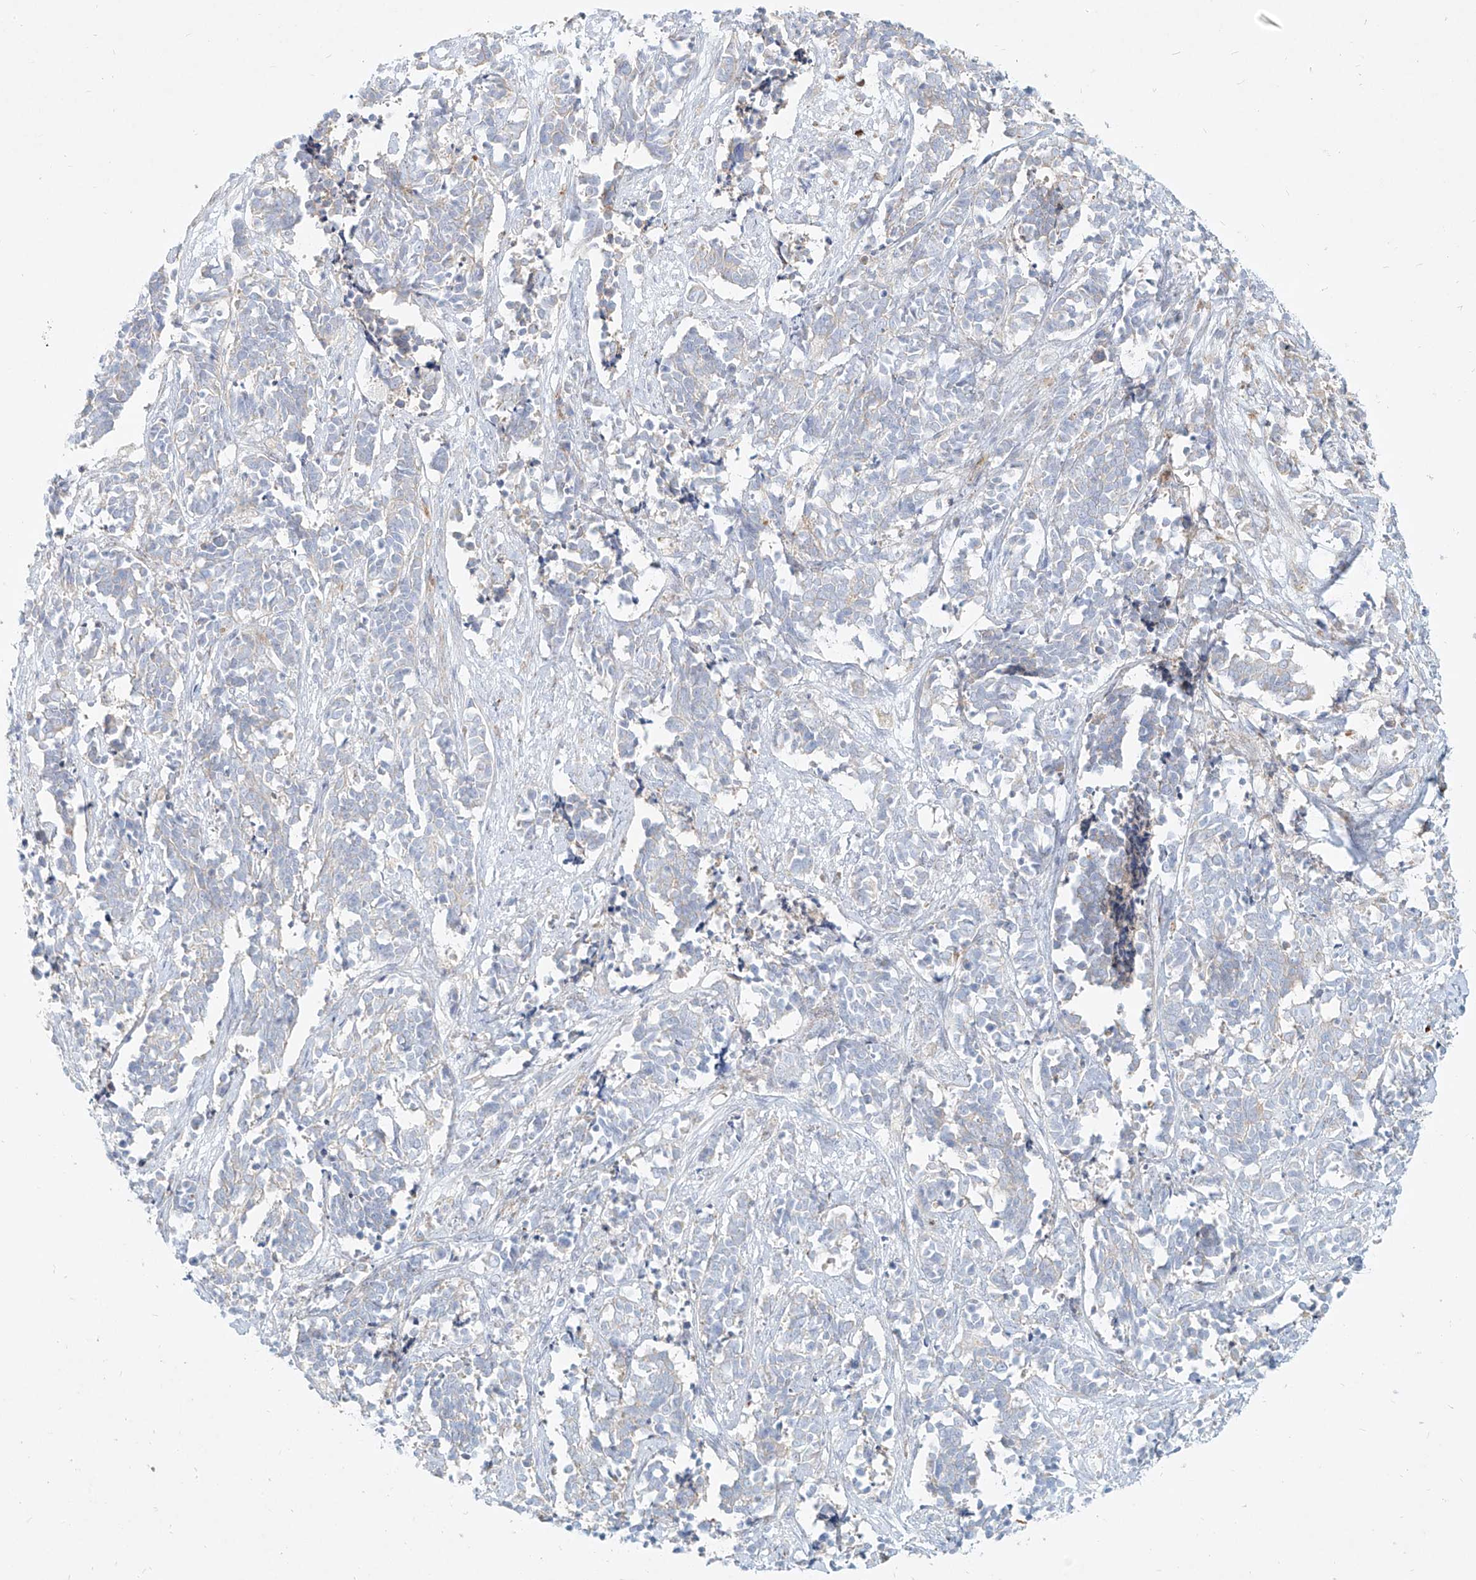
{"staining": {"intensity": "negative", "quantity": "none", "location": "none"}, "tissue": "cervical cancer", "cell_type": "Tumor cells", "image_type": "cancer", "snomed": [{"axis": "morphology", "description": "Normal tissue, NOS"}, {"axis": "morphology", "description": "Squamous cell carcinoma, NOS"}, {"axis": "topography", "description": "Cervix"}], "caption": "High power microscopy micrograph of an immunohistochemistry photomicrograph of cervical cancer (squamous cell carcinoma), revealing no significant positivity in tumor cells. The staining is performed using DAB brown chromogen with nuclei counter-stained in using hematoxylin.", "gene": "MTX2", "patient": {"sex": "female", "age": 35}}